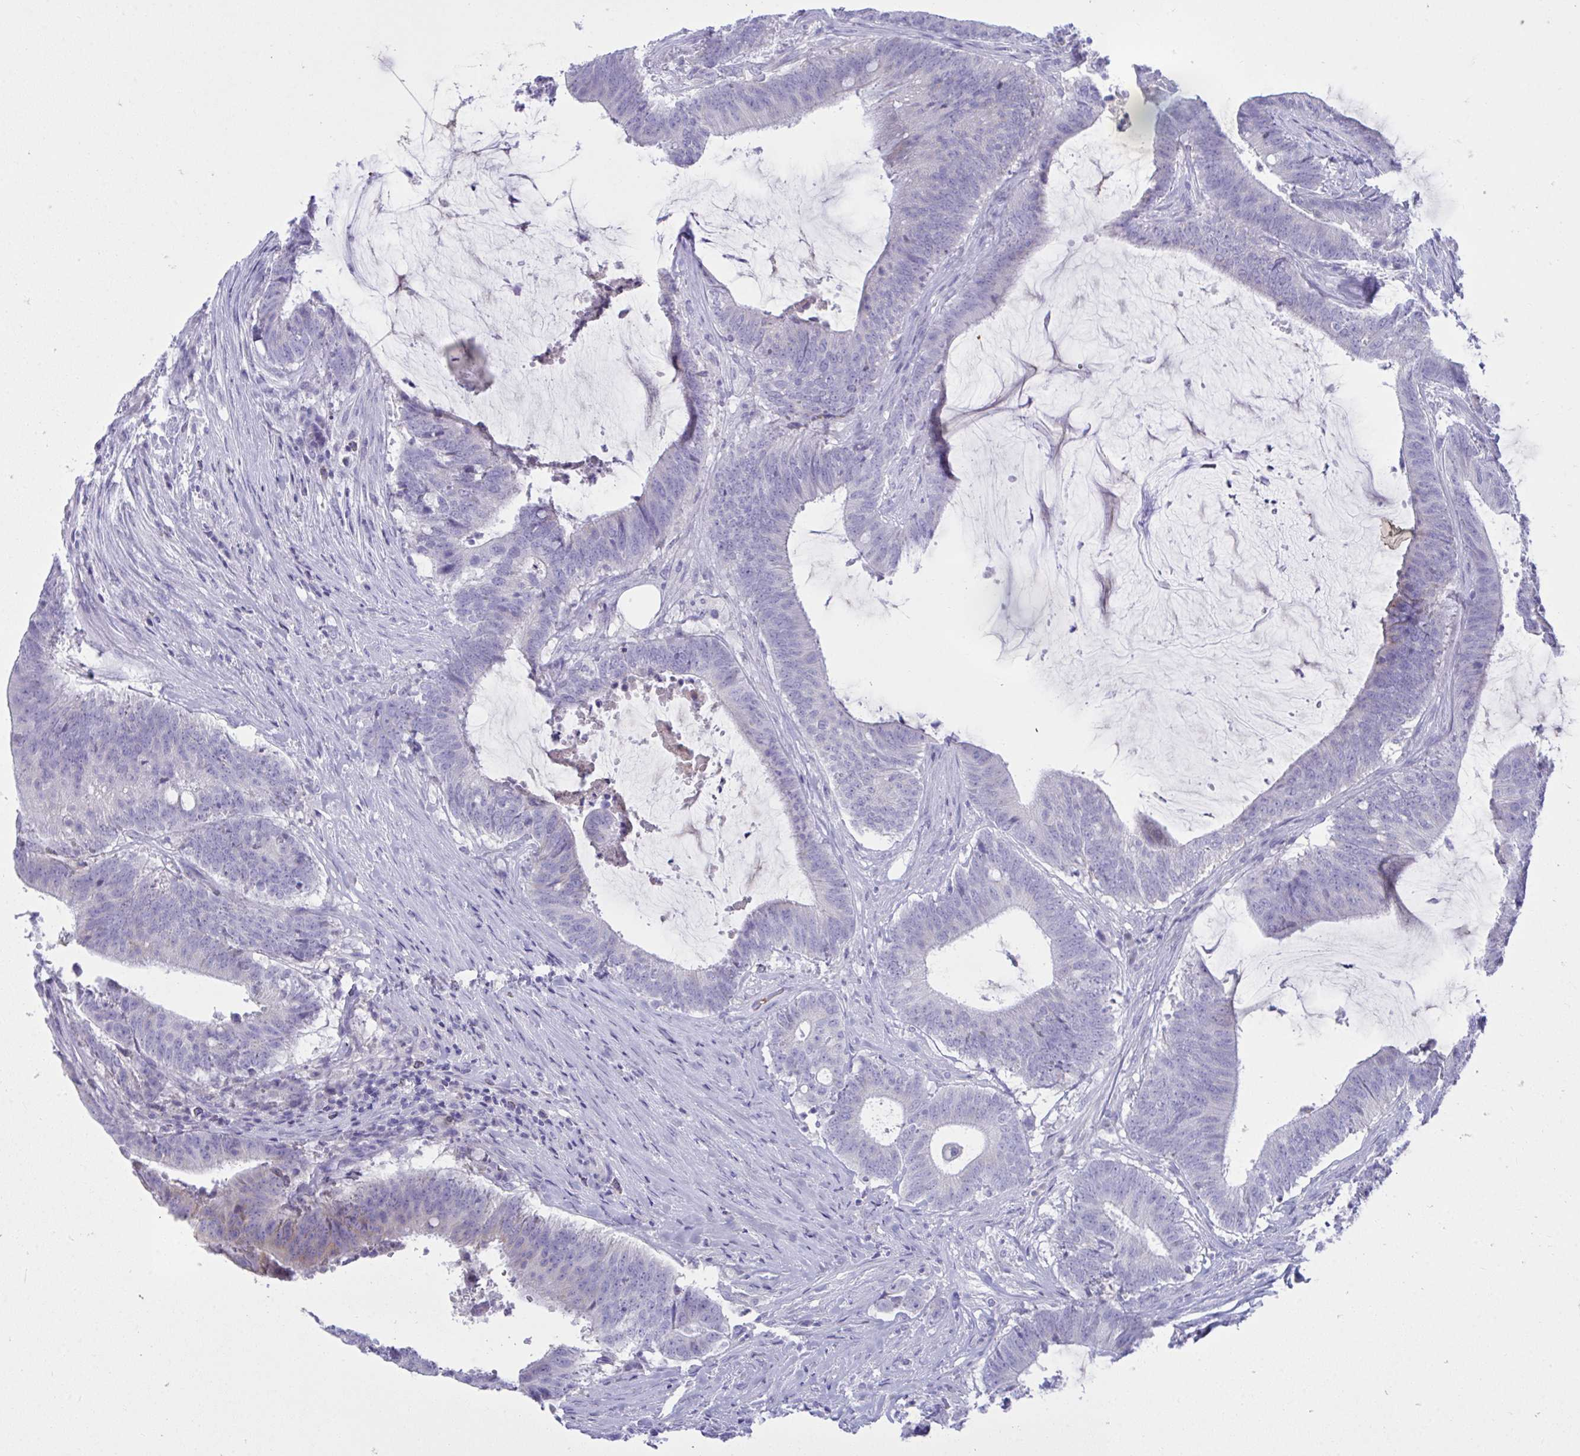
{"staining": {"intensity": "negative", "quantity": "none", "location": "none"}, "tissue": "colorectal cancer", "cell_type": "Tumor cells", "image_type": "cancer", "snomed": [{"axis": "morphology", "description": "Adenocarcinoma, NOS"}, {"axis": "topography", "description": "Colon"}], "caption": "Micrograph shows no significant protein expression in tumor cells of colorectal cancer (adenocarcinoma).", "gene": "PLEKHH1", "patient": {"sex": "female", "age": 43}}